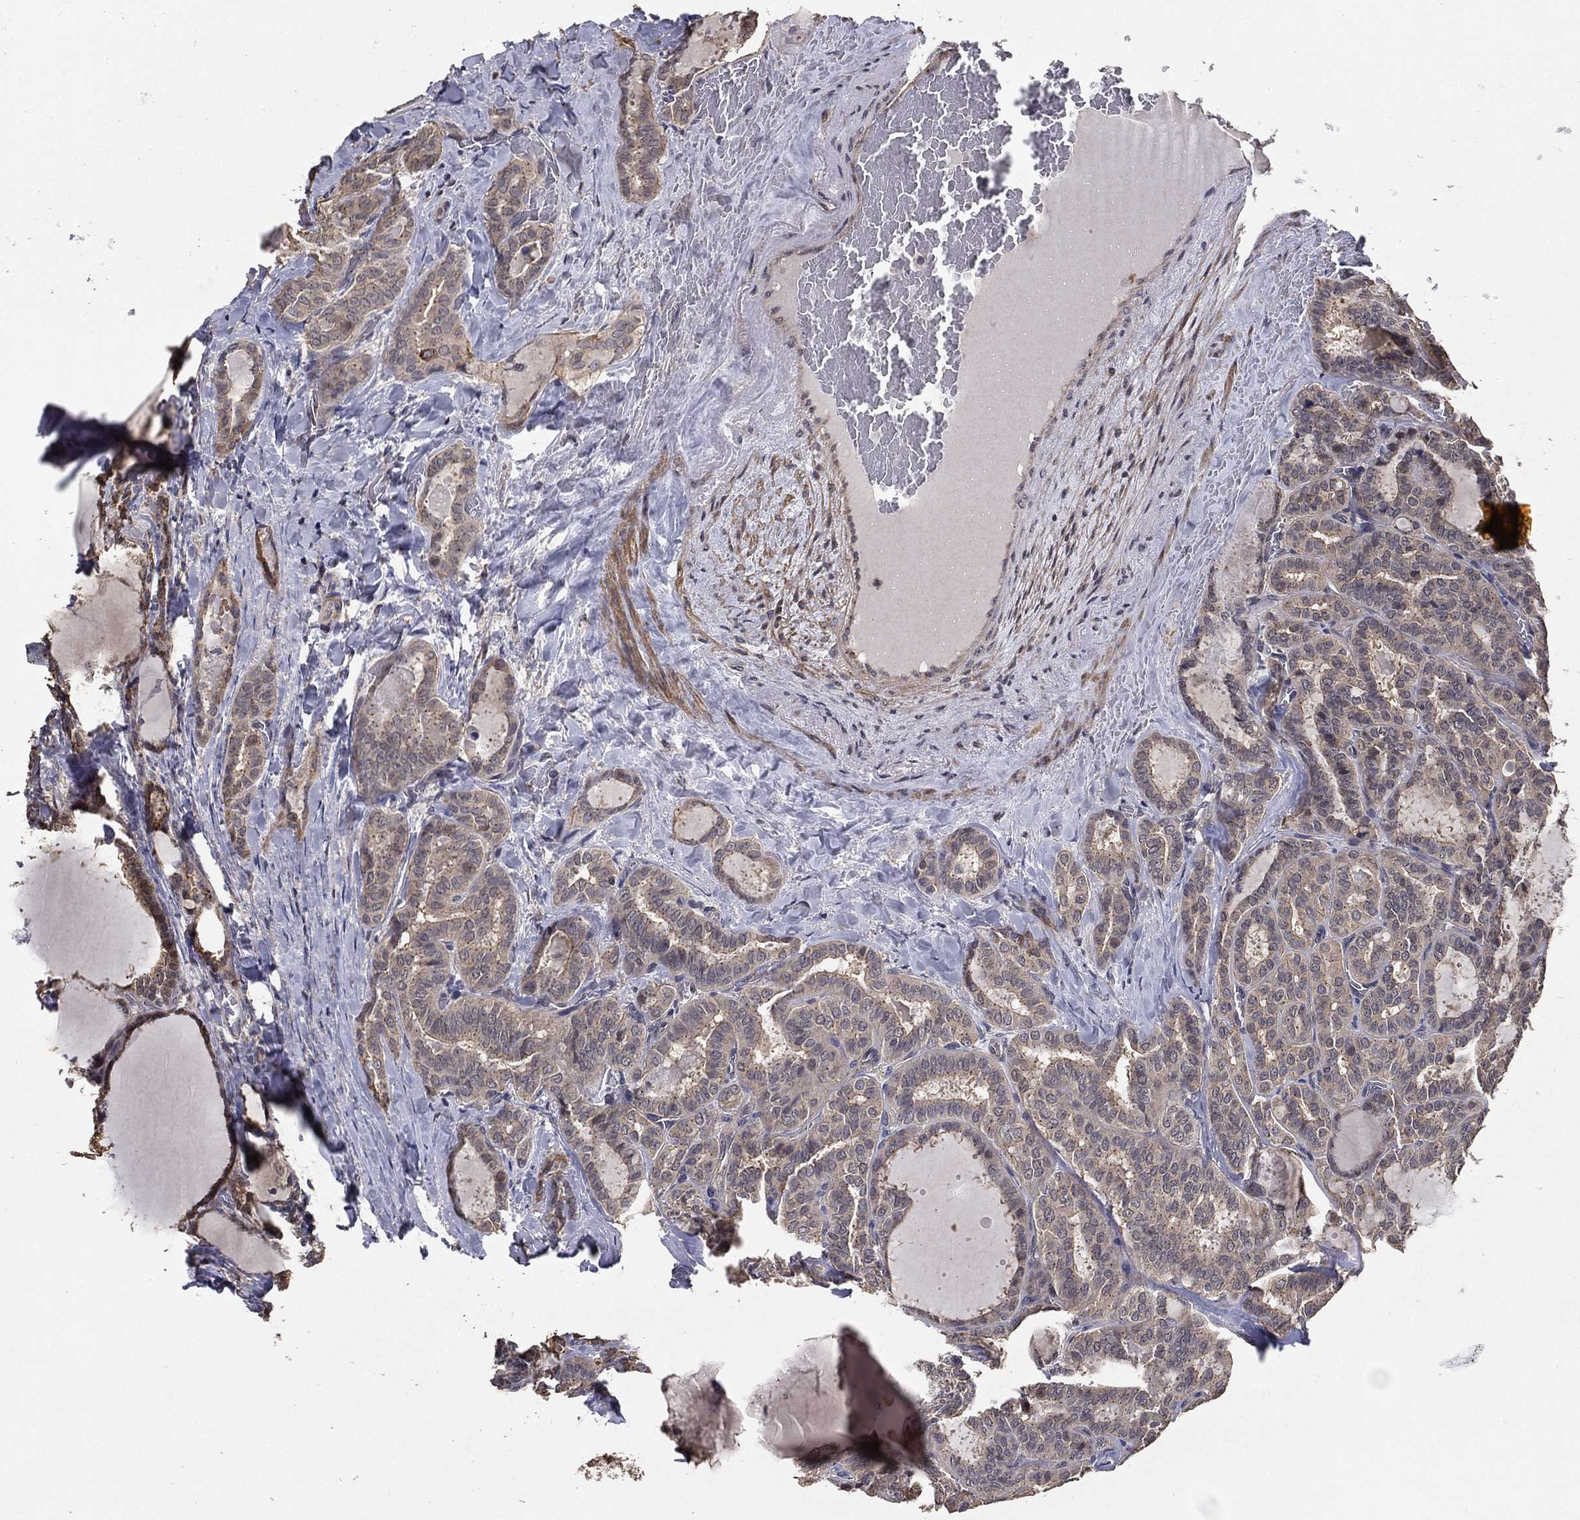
{"staining": {"intensity": "negative", "quantity": "none", "location": "none"}, "tissue": "thyroid cancer", "cell_type": "Tumor cells", "image_type": "cancer", "snomed": [{"axis": "morphology", "description": "Papillary adenocarcinoma, NOS"}, {"axis": "topography", "description": "Thyroid gland"}], "caption": "Tumor cells show no significant protein expression in papillary adenocarcinoma (thyroid).", "gene": "PCNT", "patient": {"sex": "female", "age": 39}}